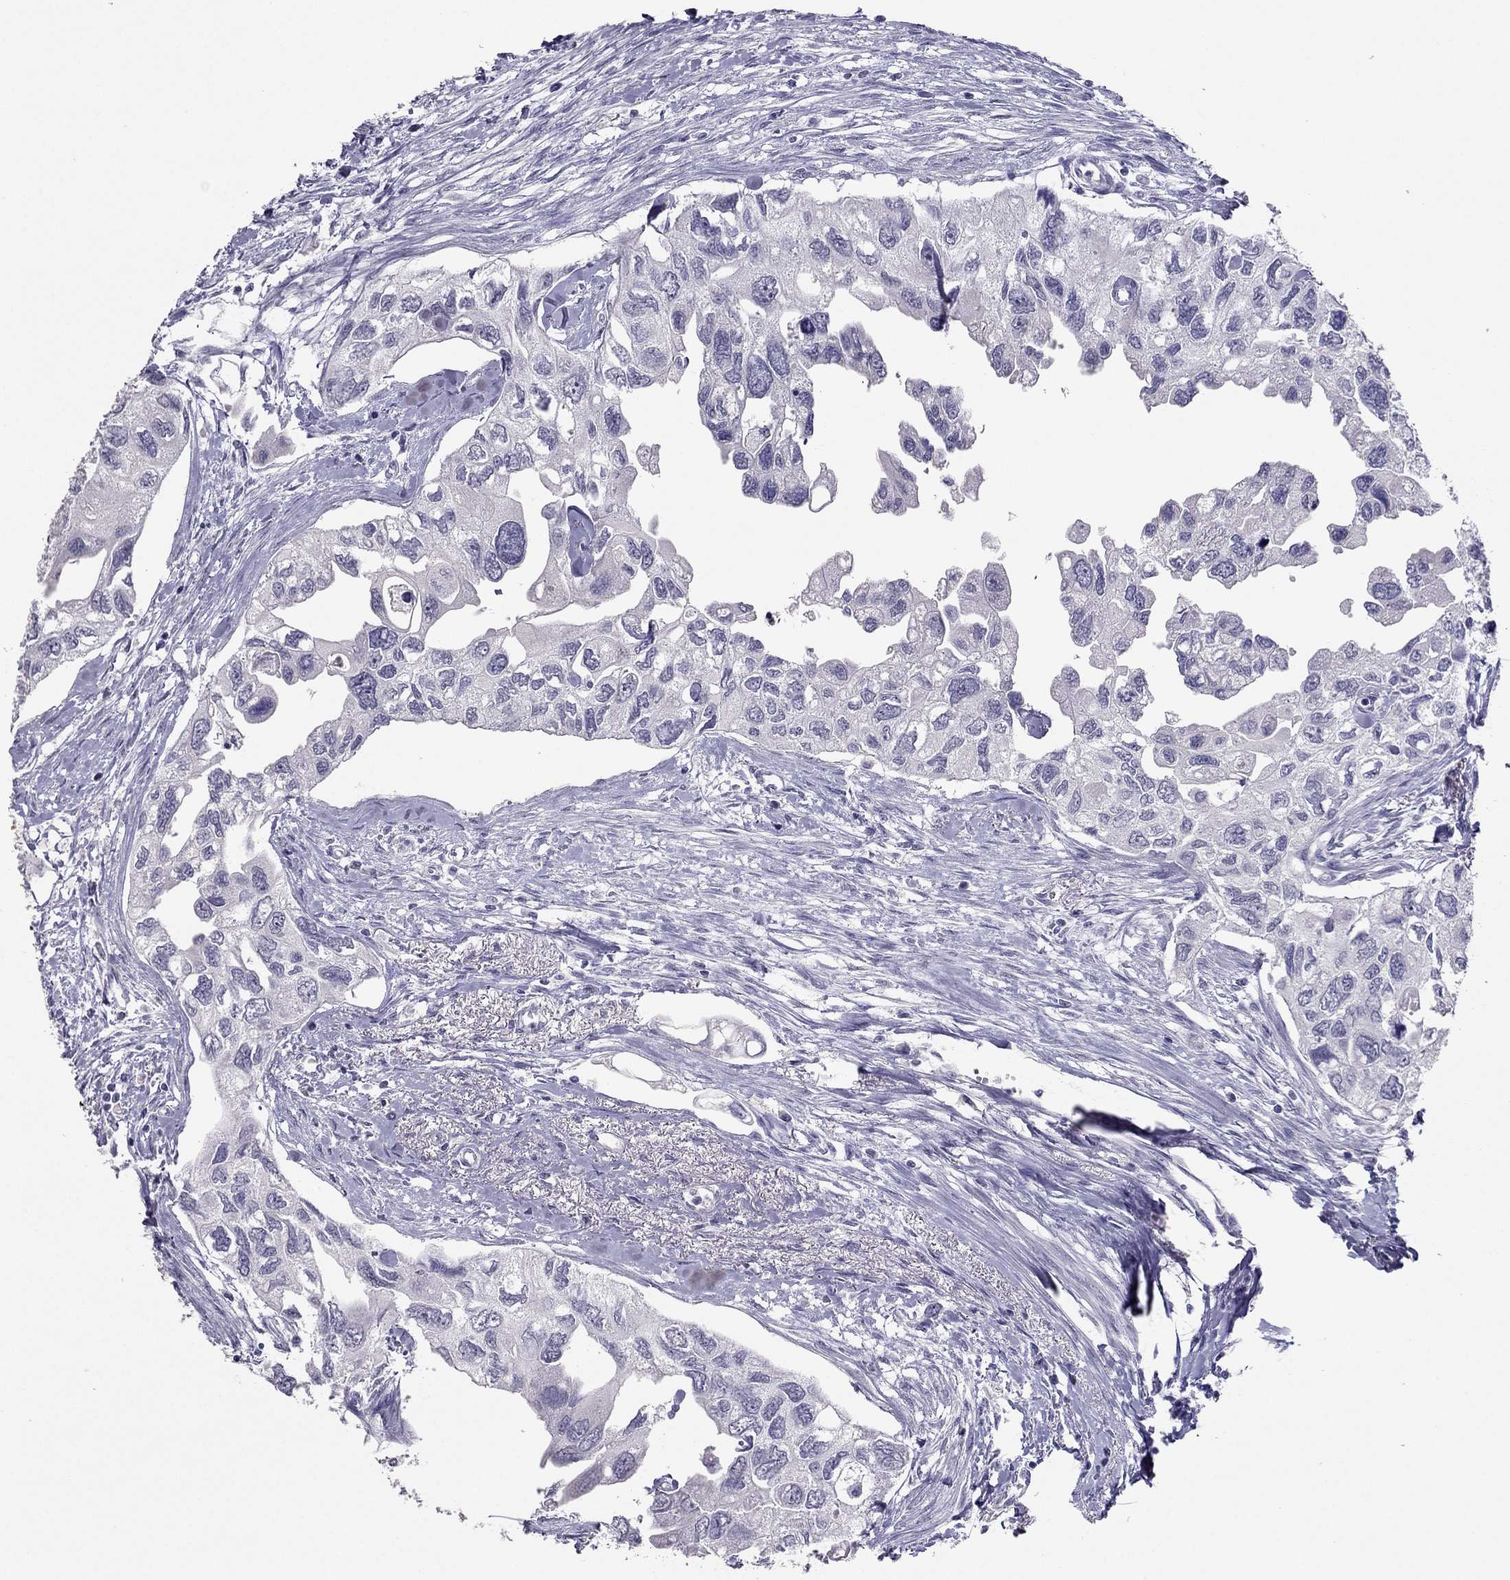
{"staining": {"intensity": "negative", "quantity": "none", "location": "none"}, "tissue": "urothelial cancer", "cell_type": "Tumor cells", "image_type": "cancer", "snomed": [{"axis": "morphology", "description": "Urothelial carcinoma, High grade"}, {"axis": "topography", "description": "Urinary bladder"}], "caption": "This is an IHC micrograph of urothelial carcinoma (high-grade). There is no expression in tumor cells.", "gene": "RHO", "patient": {"sex": "male", "age": 59}}